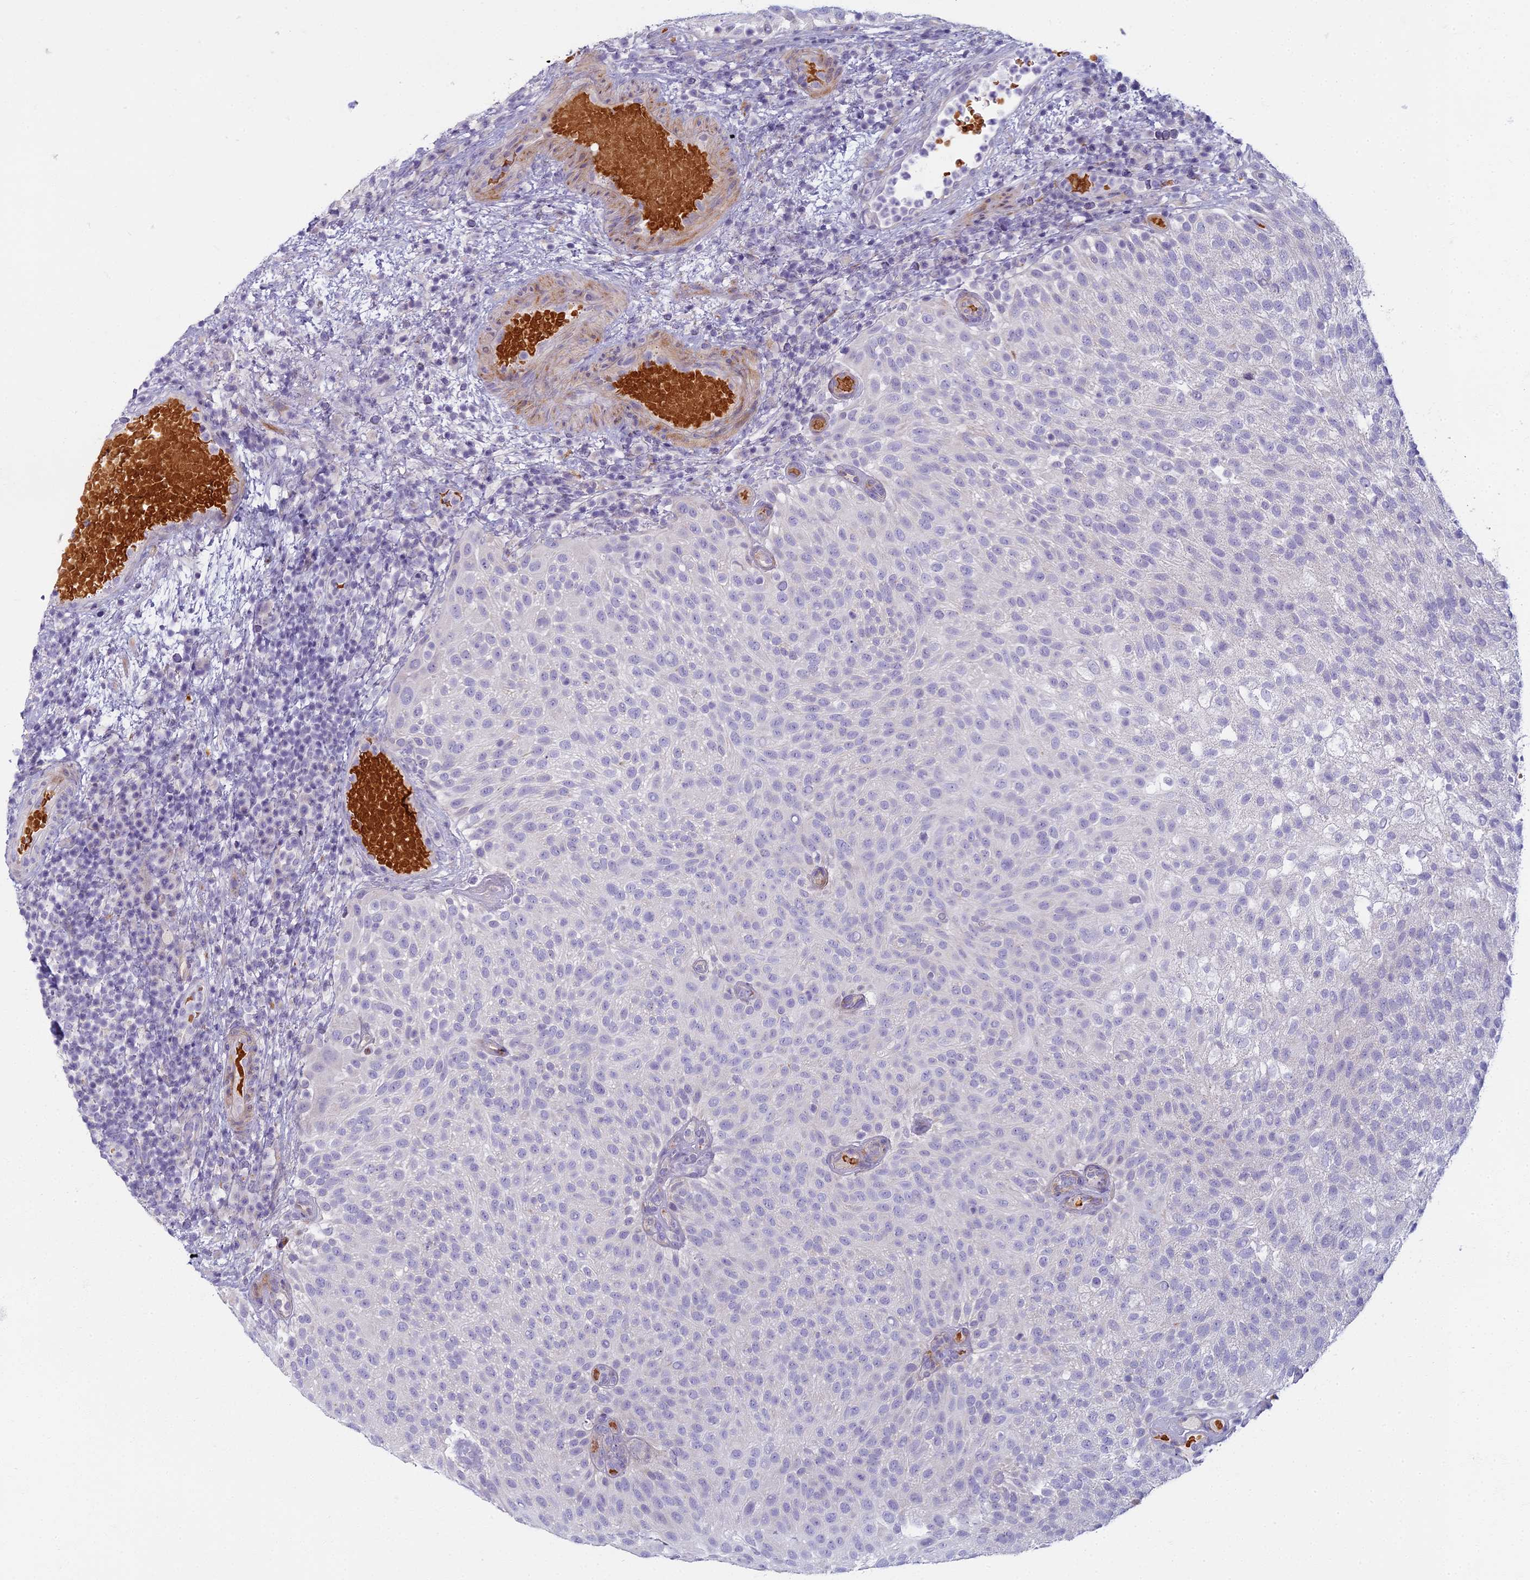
{"staining": {"intensity": "negative", "quantity": "none", "location": "none"}, "tissue": "urothelial cancer", "cell_type": "Tumor cells", "image_type": "cancer", "snomed": [{"axis": "morphology", "description": "Urothelial carcinoma, Low grade"}, {"axis": "topography", "description": "Urinary bladder"}], "caption": "Immunohistochemistry (IHC) micrograph of human urothelial cancer stained for a protein (brown), which exhibits no positivity in tumor cells.", "gene": "ARL15", "patient": {"sex": "male", "age": 78}}